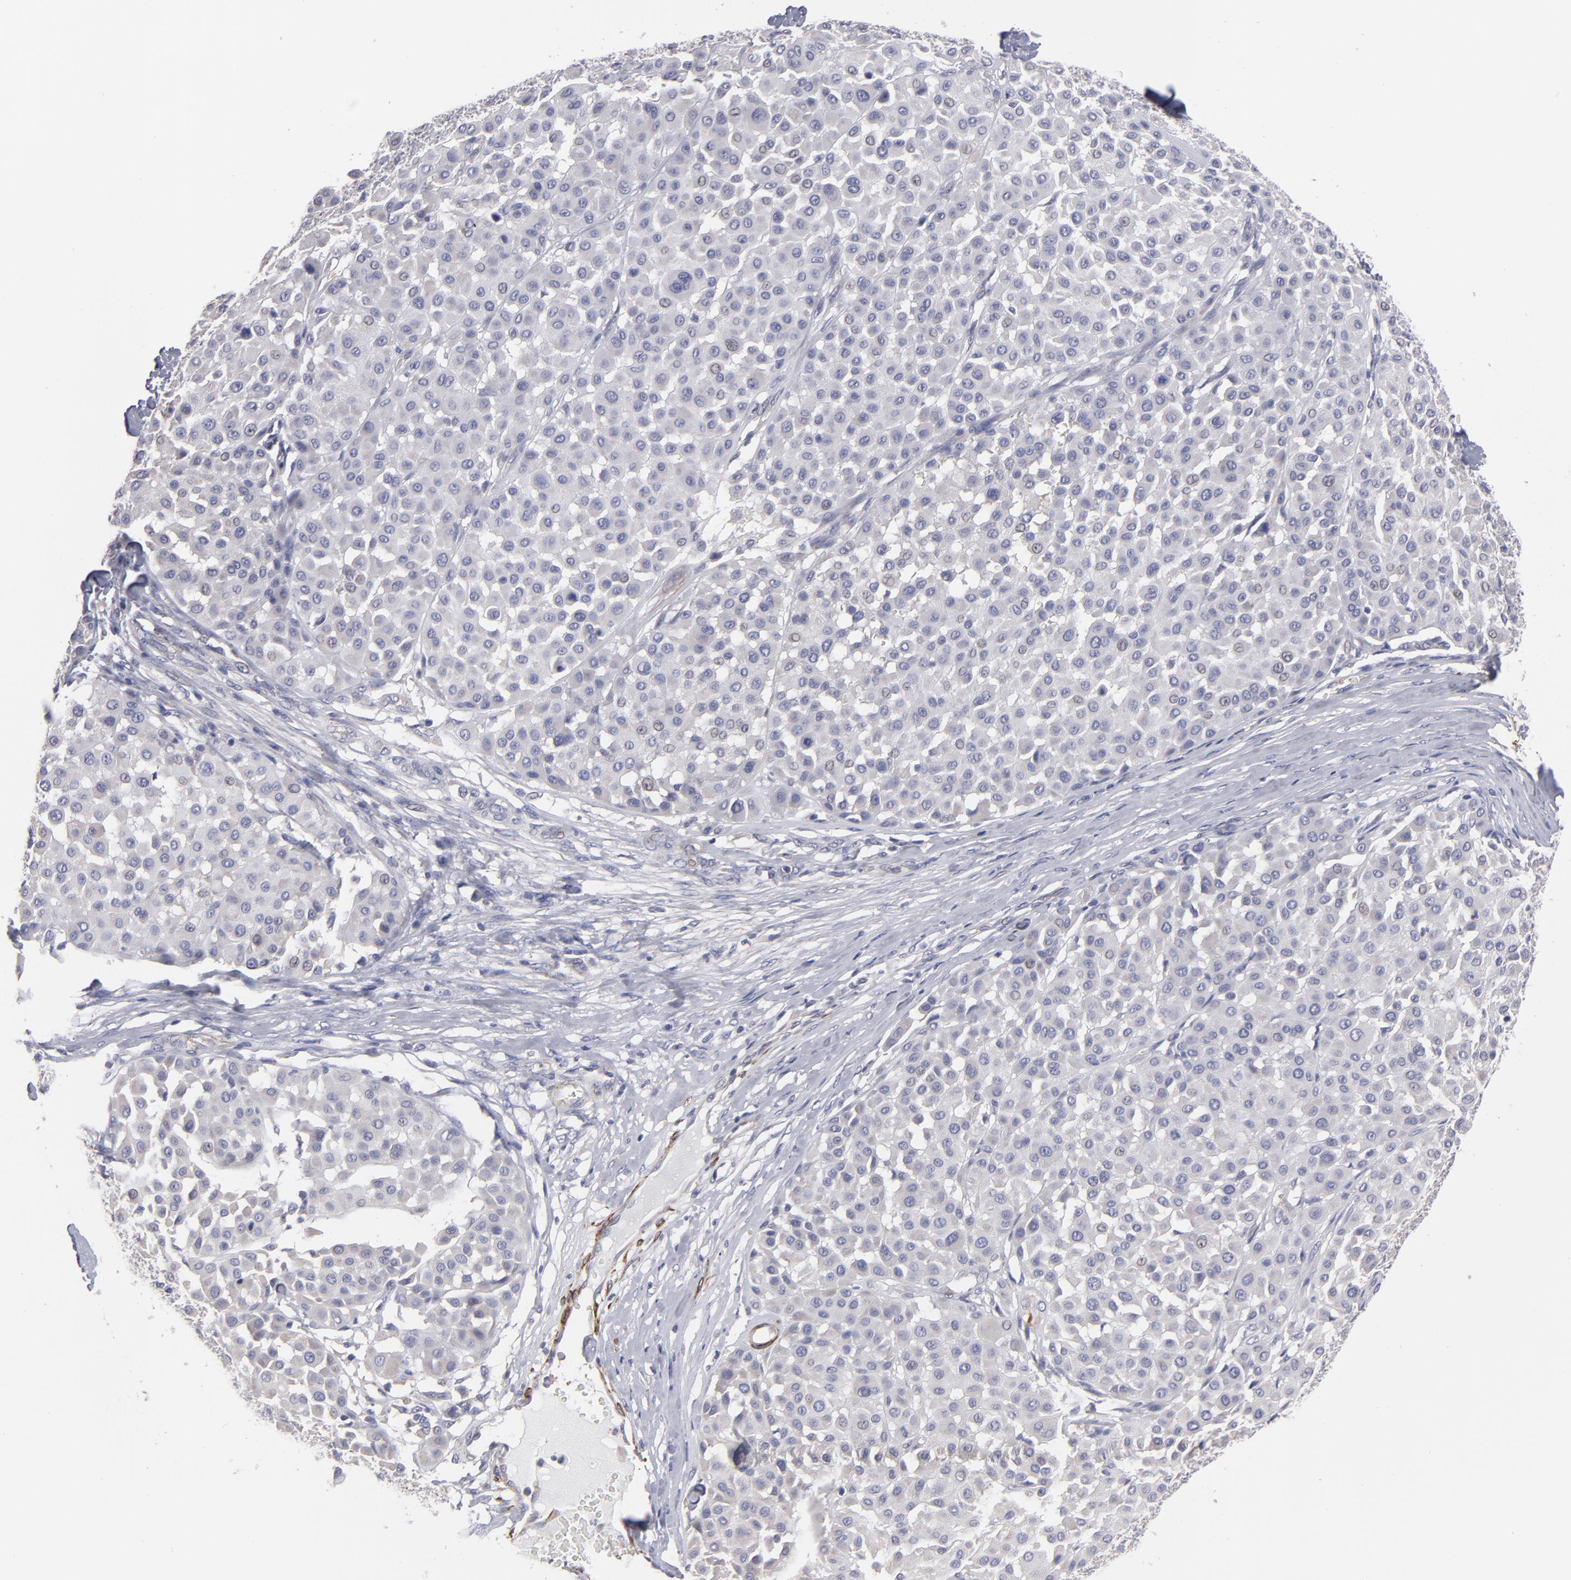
{"staining": {"intensity": "negative", "quantity": "none", "location": "none"}, "tissue": "melanoma", "cell_type": "Tumor cells", "image_type": "cancer", "snomed": [{"axis": "morphology", "description": "Malignant melanoma, Metastatic site"}, {"axis": "topography", "description": "Soft tissue"}], "caption": "Melanoma stained for a protein using IHC demonstrates no positivity tumor cells.", "gene": "SLMAP", "patient": {"sex": "male", "age": 41}}